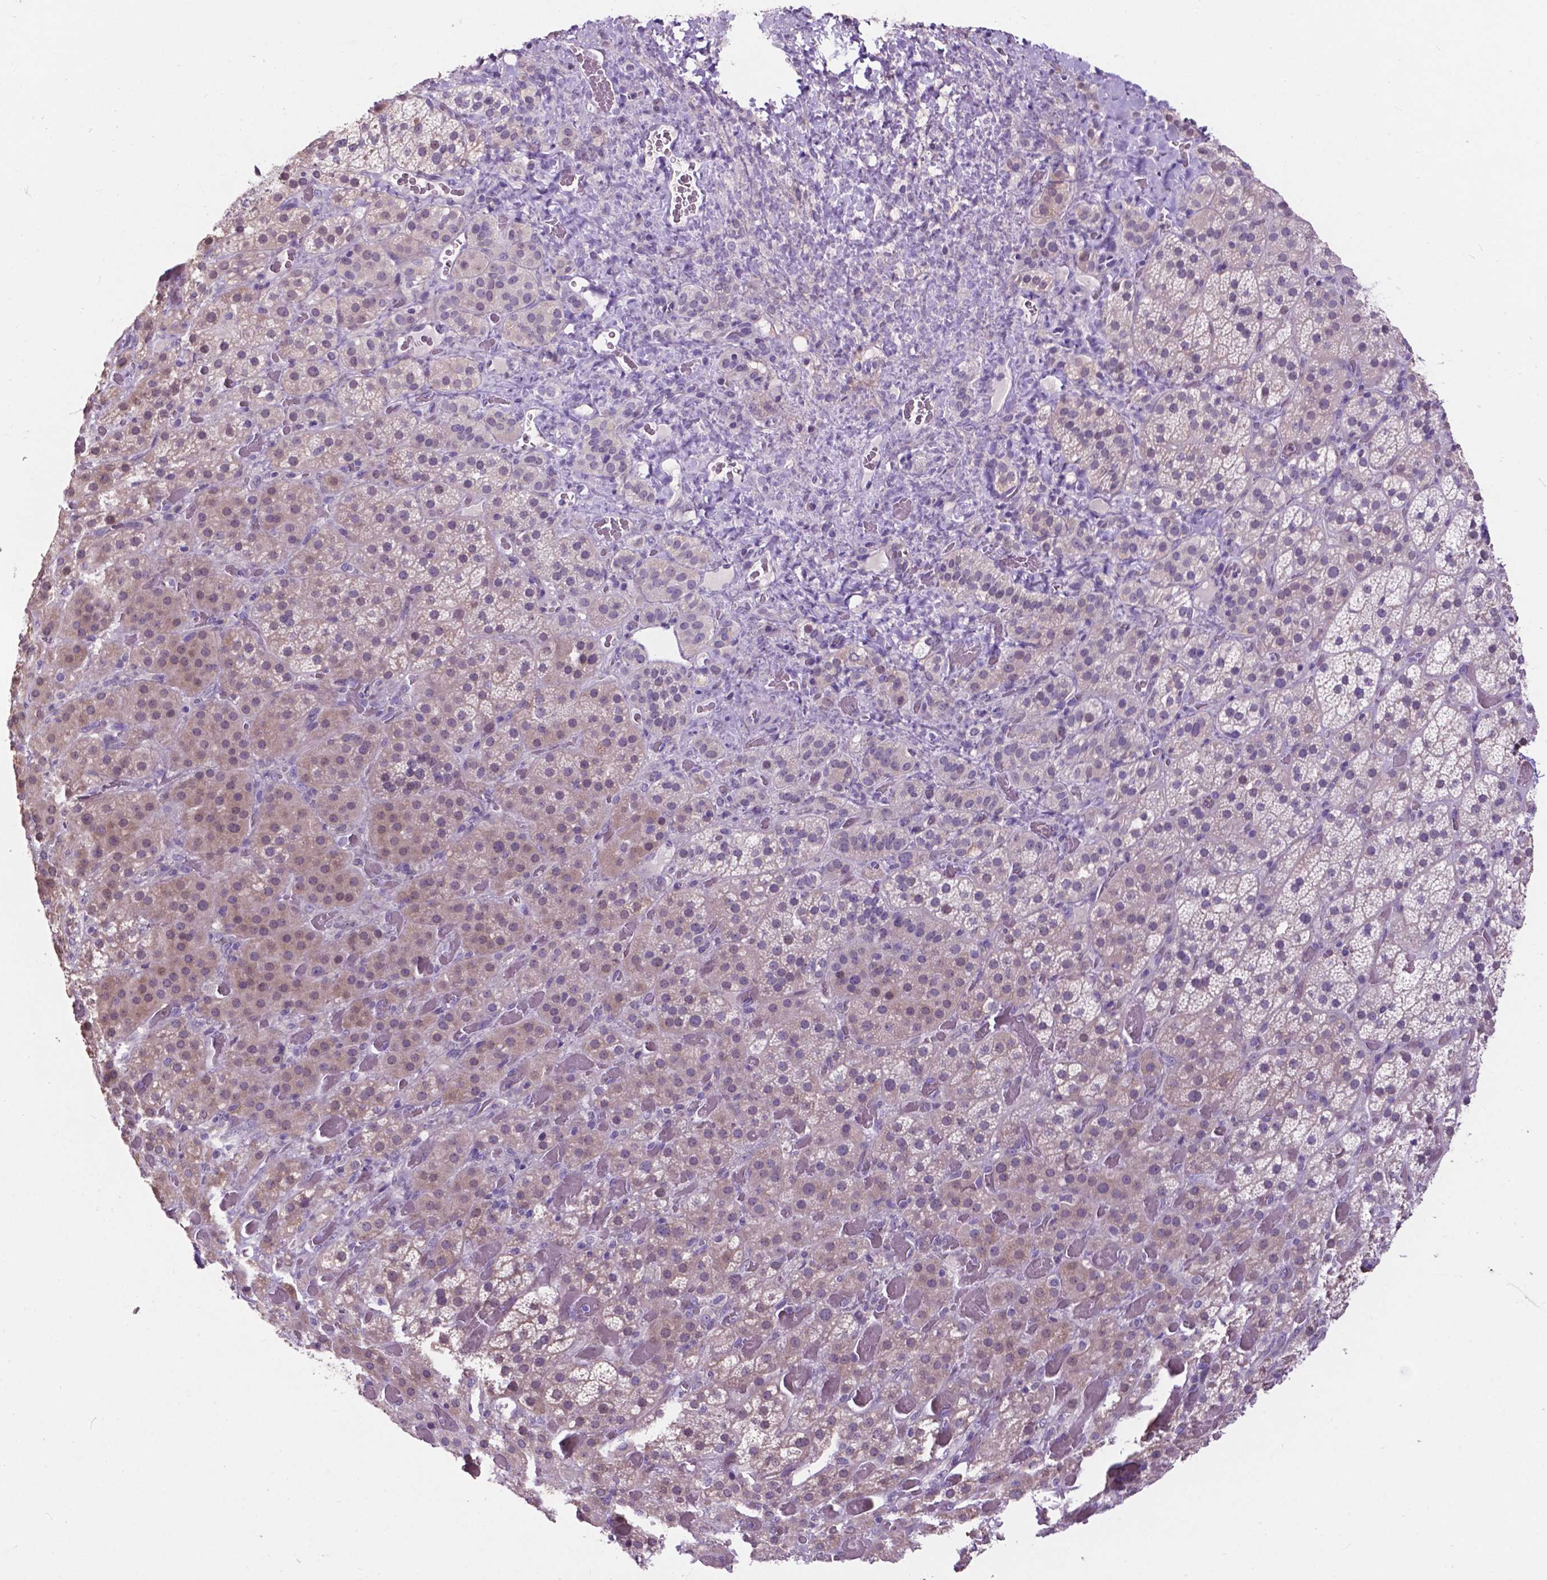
{"staining": {"intensity": "weak", "quantity": "<25%", "location": "nuclear"}, "tissue": "adrenal gland", "cell_type": "Glandular cells", "image_type": "normal", "snomed": [{"axis": "morphology", "description": "Normal tissue, NOS"}, {"axis": "topography", "description": "Adrenal gland"}], "caption": "There is no significant staining in glandular cells of adrenal gland. (DAB (3,3'-diaminobenzidine) IHC with hematoxylin counter stain).", "gene": "PLSCR1", "patient": {"sex": "male", "age": 57}}